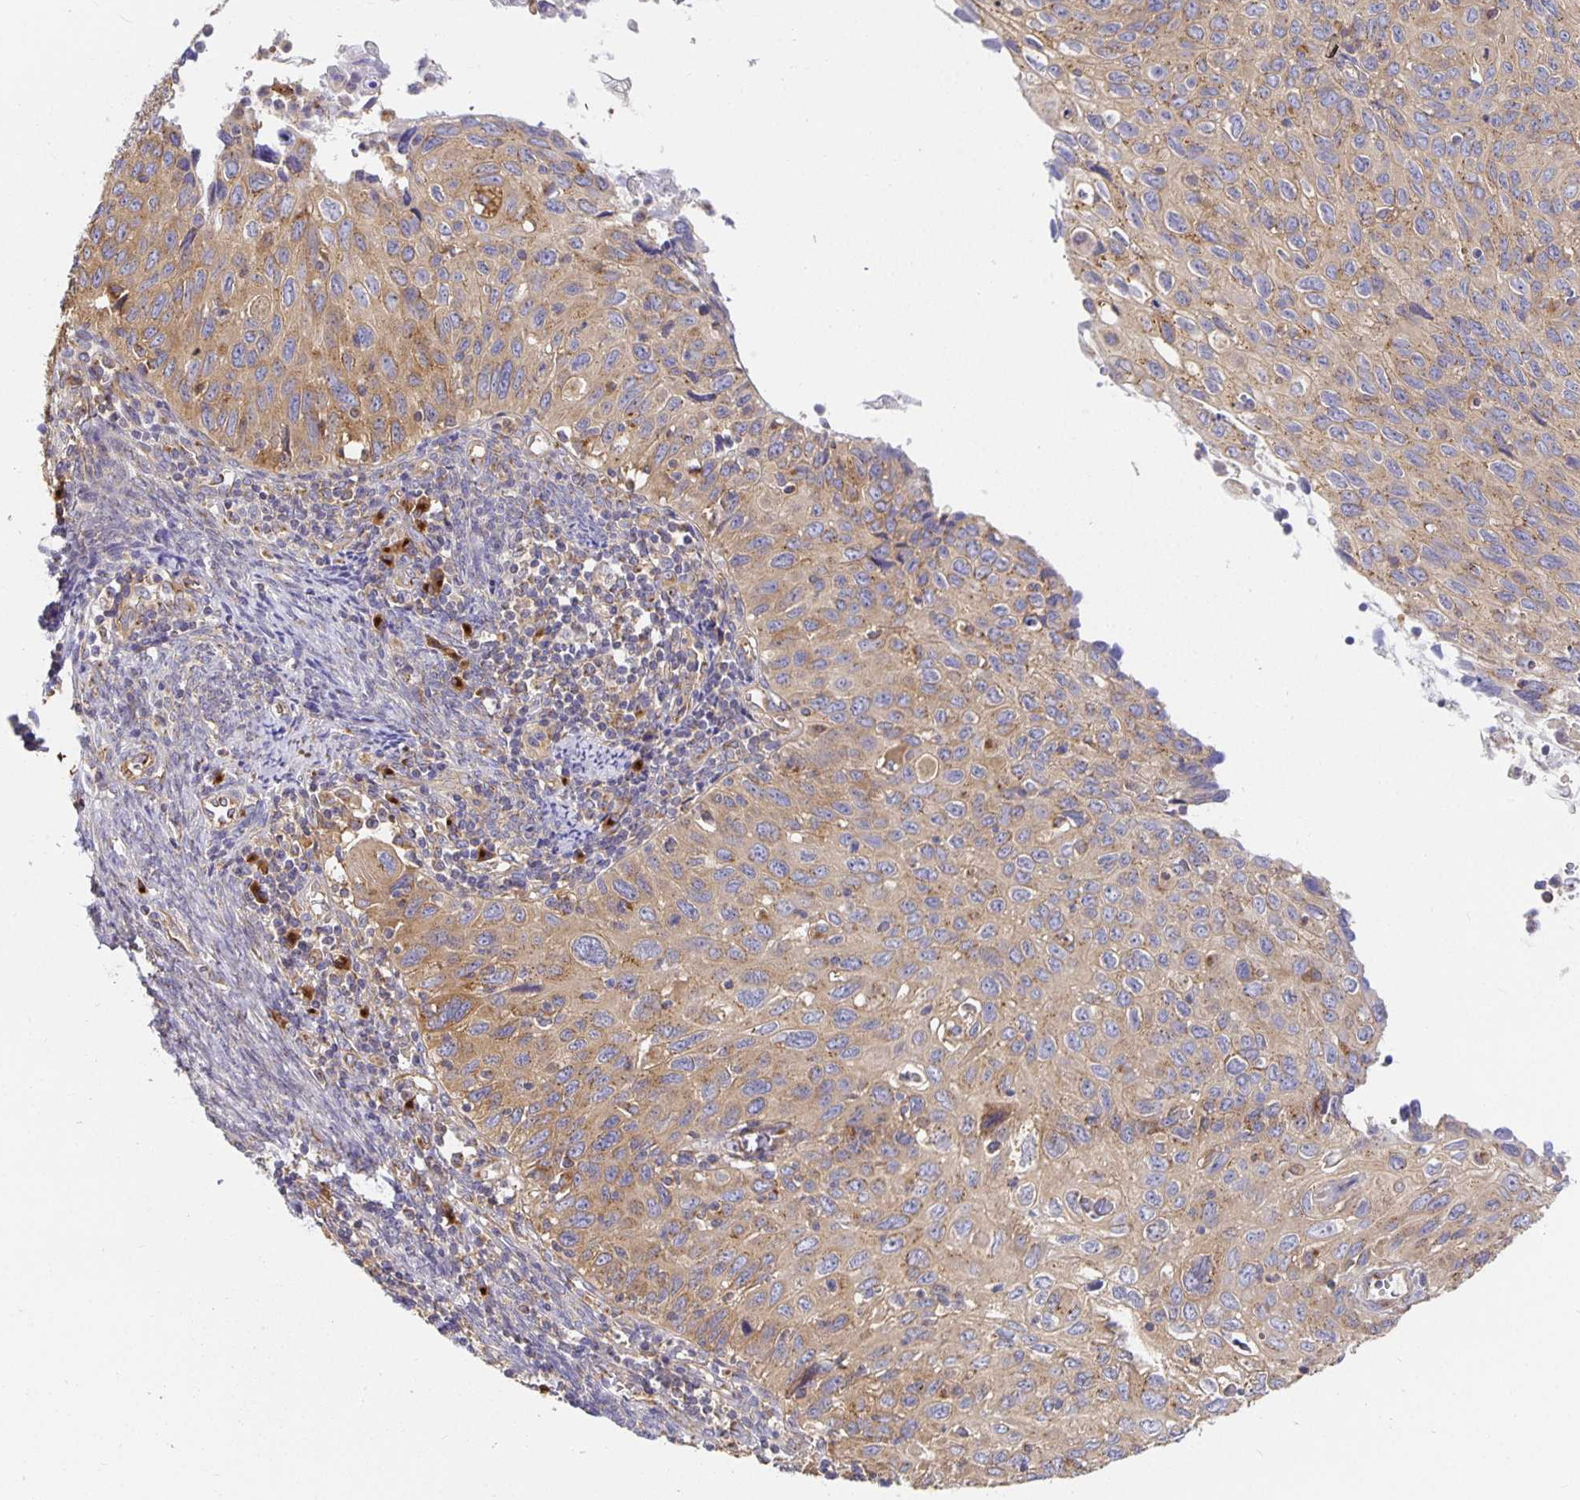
{"staining": {"intensity": "weak", "quantity": ">75%", "location": "cytoplasmic/membranous"}, "tissue": "cervical cancer", "cell_type": "Tumor cells", "image_type": "cancer", "snomed": [{"axis": "morphology", "description": "Squamous cell carcinoma, NOS"}, {"axis": "topography", "description": "Cervix"}], "caption": "Human cervical squamous cell carcinoma stained with a protein marker demonstrates weak staining in tumor cells.", "gene": "USO1", "patient": {"sex": "female", "age": 70}}